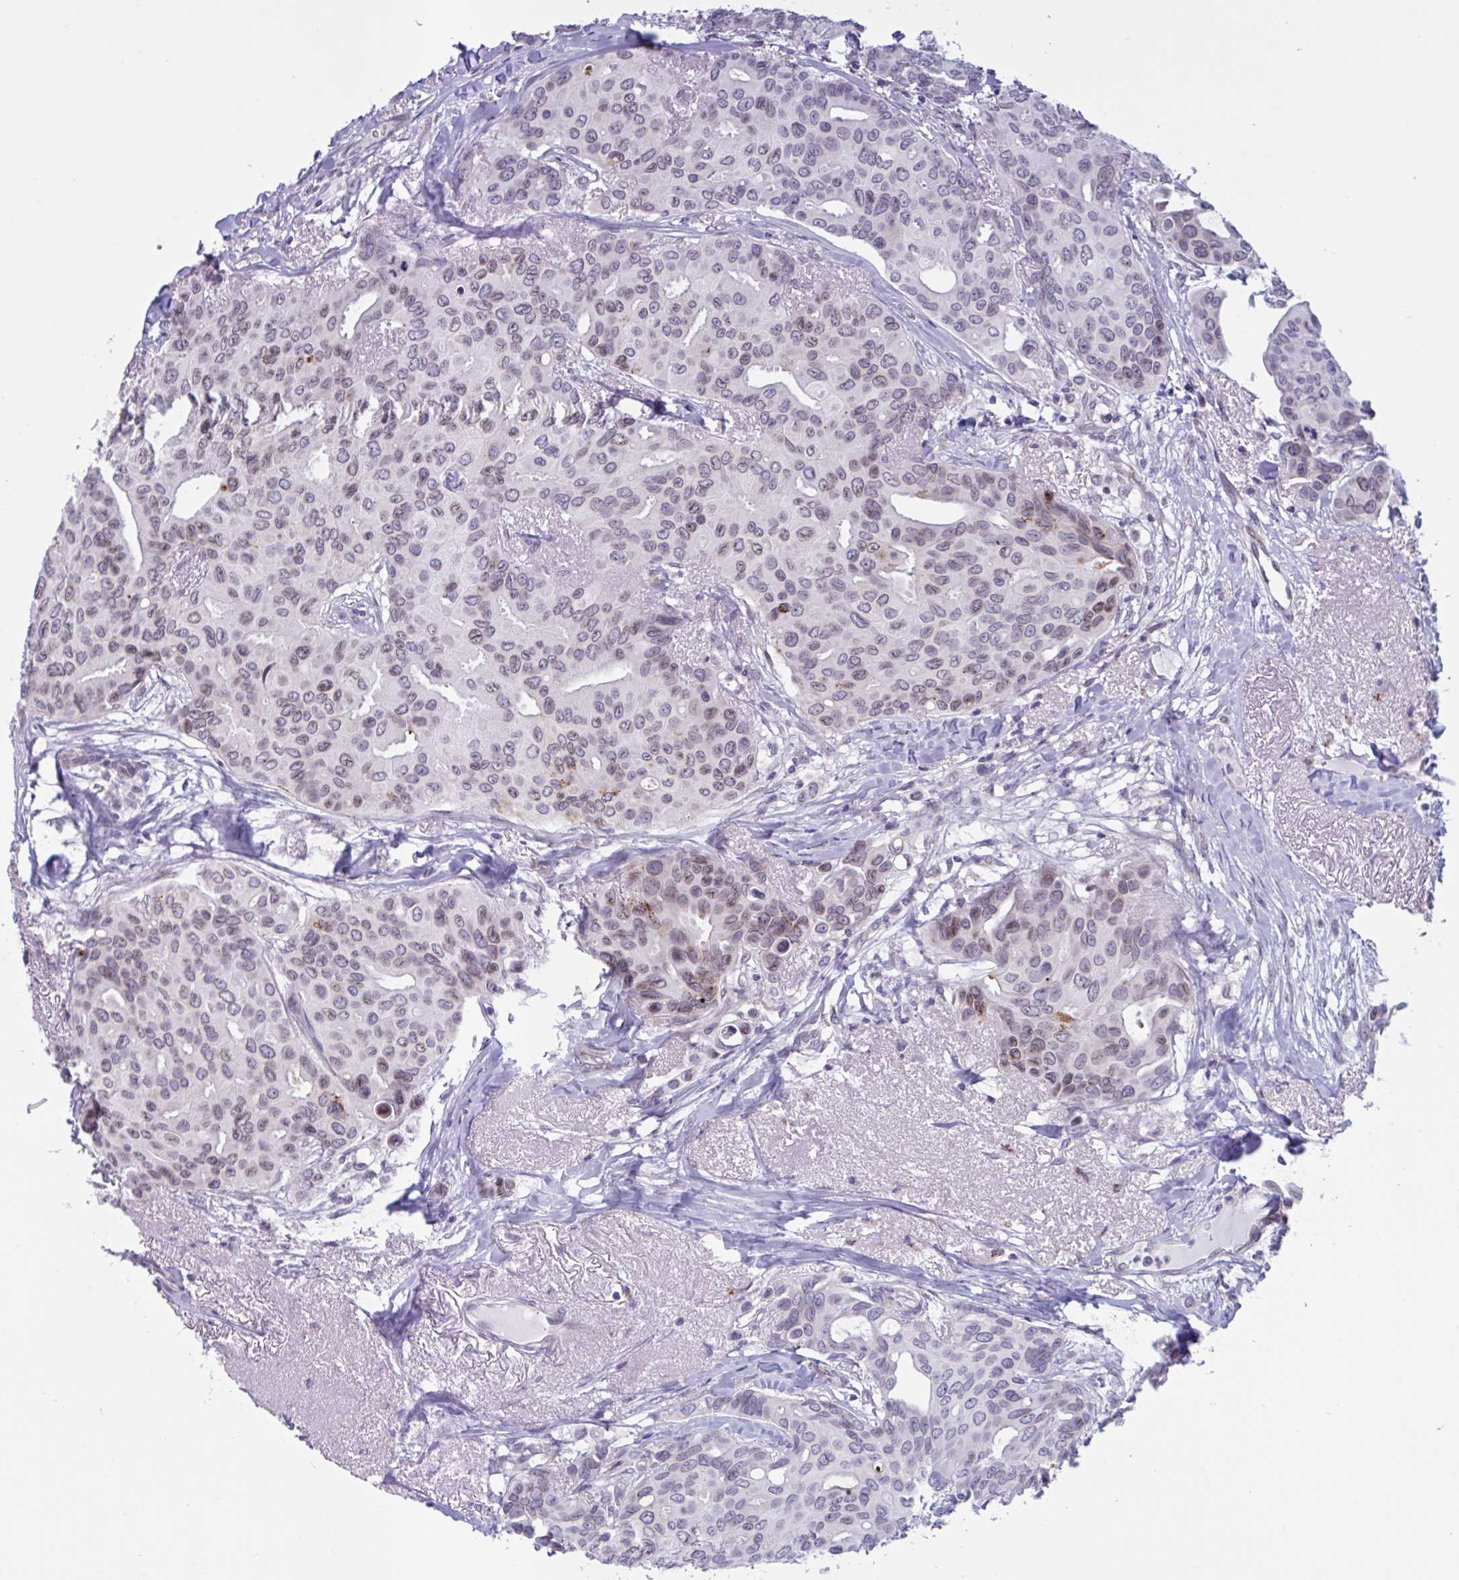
{"staining": {"intensity": "weak", "quantity": "<25%", "location": "nuclear"}, "tissue": "breast cancer", "cell_type": "Tumor cells", "image_type": "cancer", "snomed": [{"axis": "morphology", "description": "Duct carcinoma"}, {"axis": "topography", "description": "Breast"}], "caption": "Breast infiltrating ductal carcinoma stained for a protein using immunohistochemistry (IHC) displays no expression tumor cells.", "gene": "DOCK11", "patient": {"sex": "female", "age": 54}}